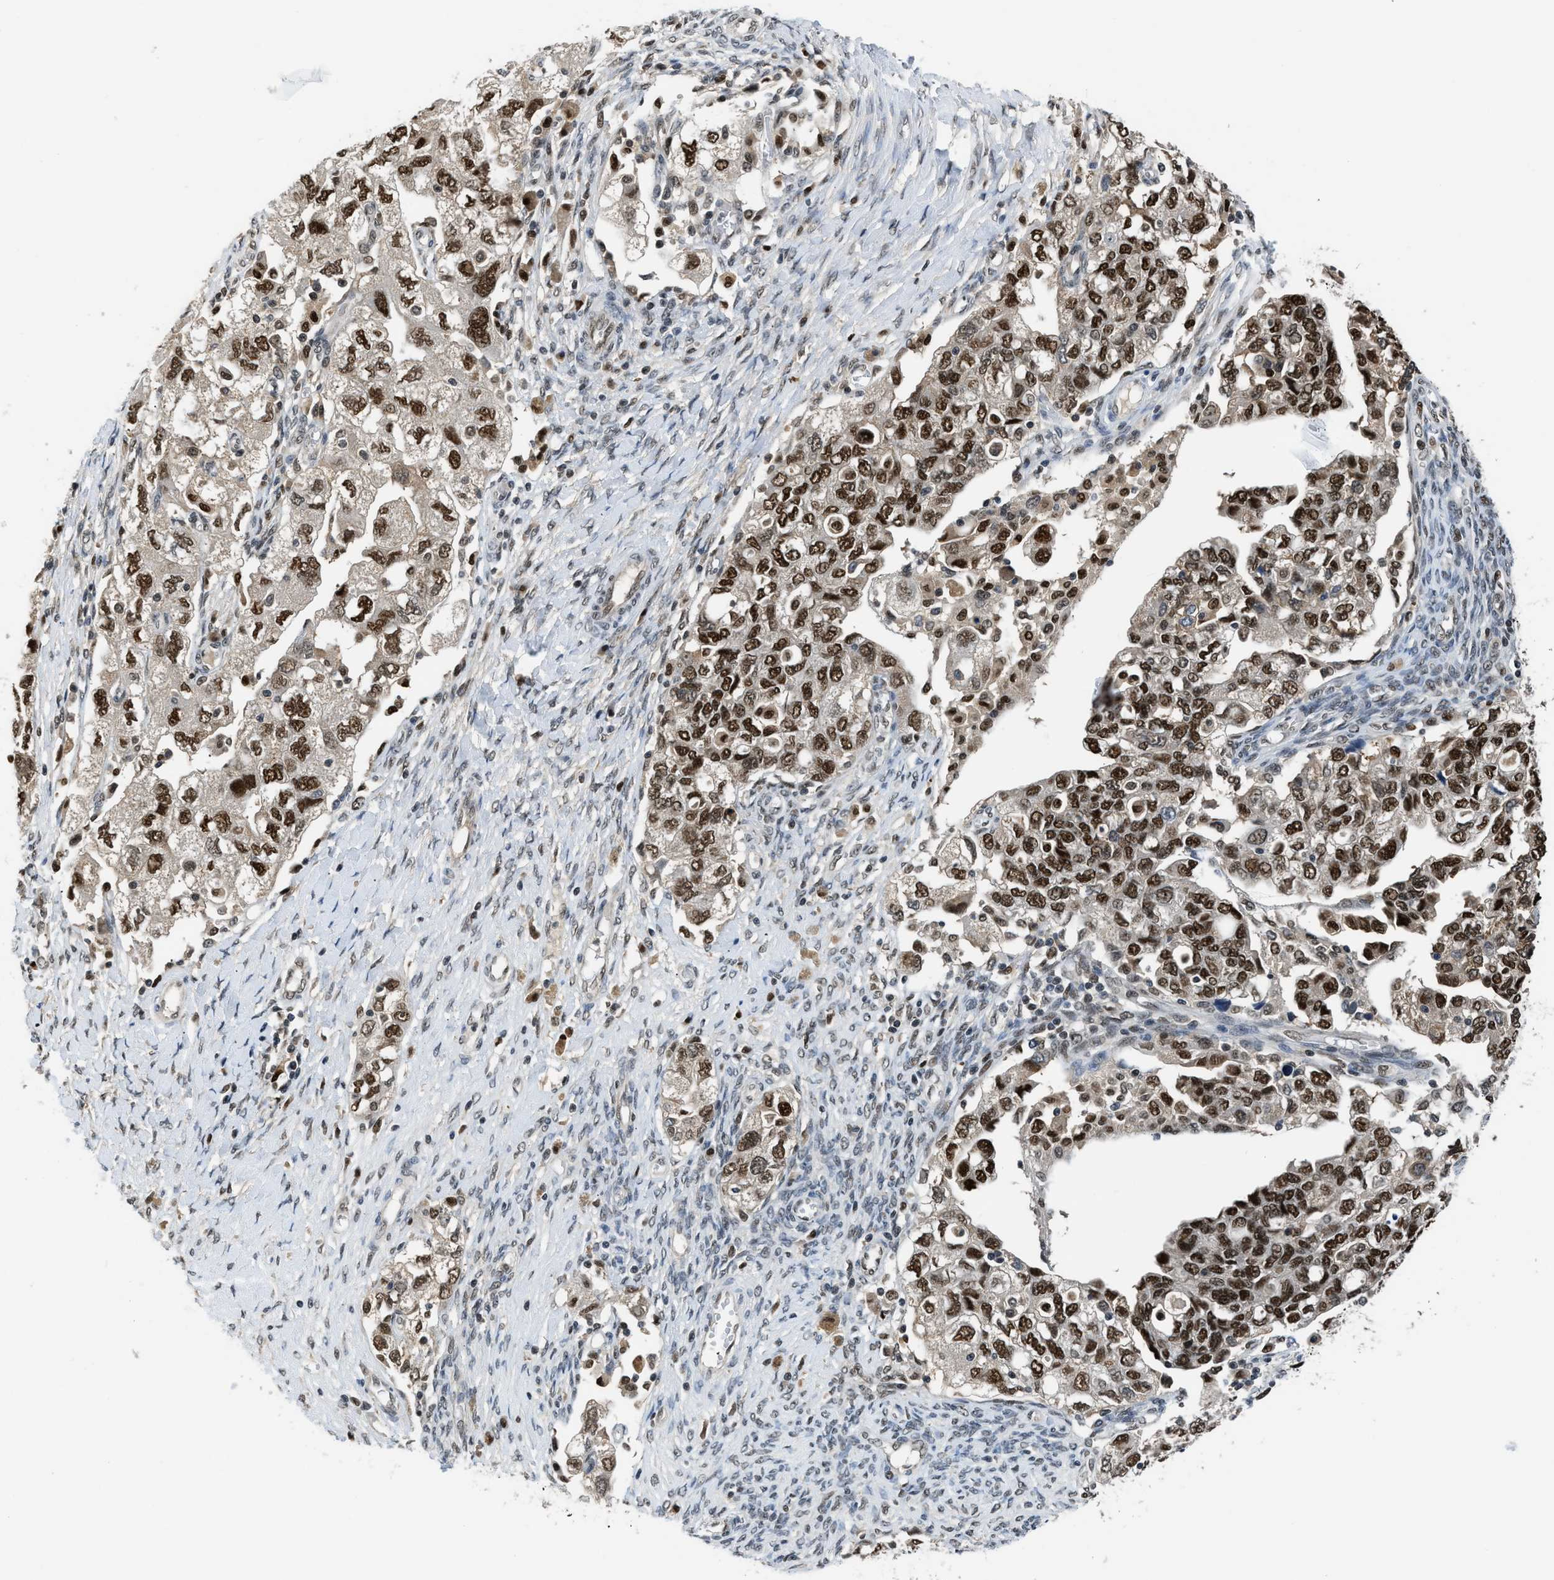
{"staining": {"intensity": "strong", "quantity": ">75%", "location": "nuclear"}, "tissue": "ovarian cancer", "cell_type": "Tumor cells", "image_type": "cancer", "snomed": [{"axis": "morphology", "description": "Carcinoma, NOS"}, {"axis": "morphology", "description": "Cystadenocarcinoma, serous, NOS"}, {"axis": "topography", "description": "Ovary"}], "caption": "Tumor cells exhibit strong nuclear positivity in approximately >75% of cells in ovarian carcinoma.", "gene": "ALX1", "patient": {"sex": "female", "age": 69}}